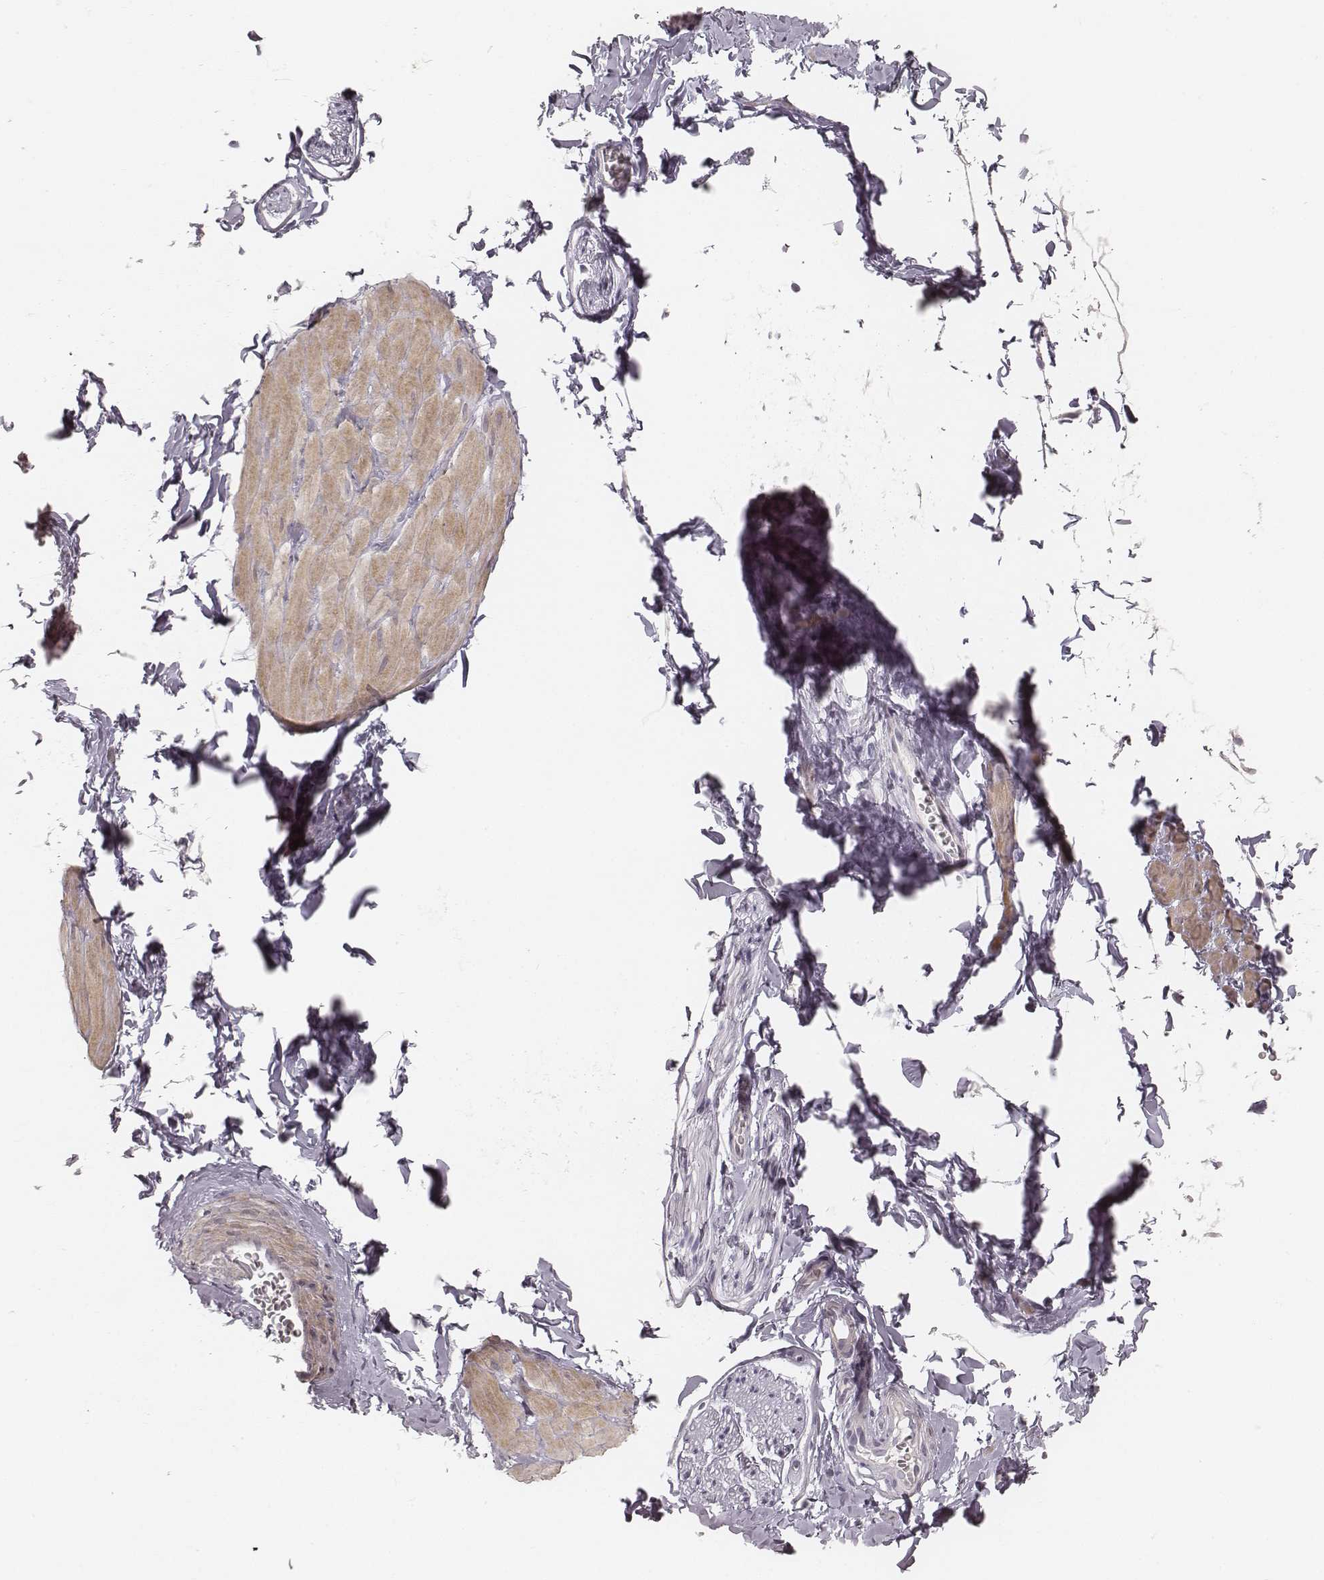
{"staining": {"intensity": "negative", "quantity": "none", "location": "none"}, "tissue": "adipose tissue", "cell_type": "Adipocytes", "image_type": "normal", "snomed": [{"axis": "morphology", "description": "Normal tissue, NOS"}, {"axis": "topography", "description": "Smooth muscle"}, {"axis": "topography", "description": "Peripheral nerve tissue"}], "caption": "Immunohistochemistry (IHC) micrograph of unremarkable adipose tissue stained for a protein (brown), which reveals no staining in adipocytes. The staining was performed using DAB to visualize the protein expression in brown, while the nuclei were stained in blue with hematoxylin (Magnification: 20x).", "gene": "SPATA24", "patient": {"sex": "male", "age": 22}}